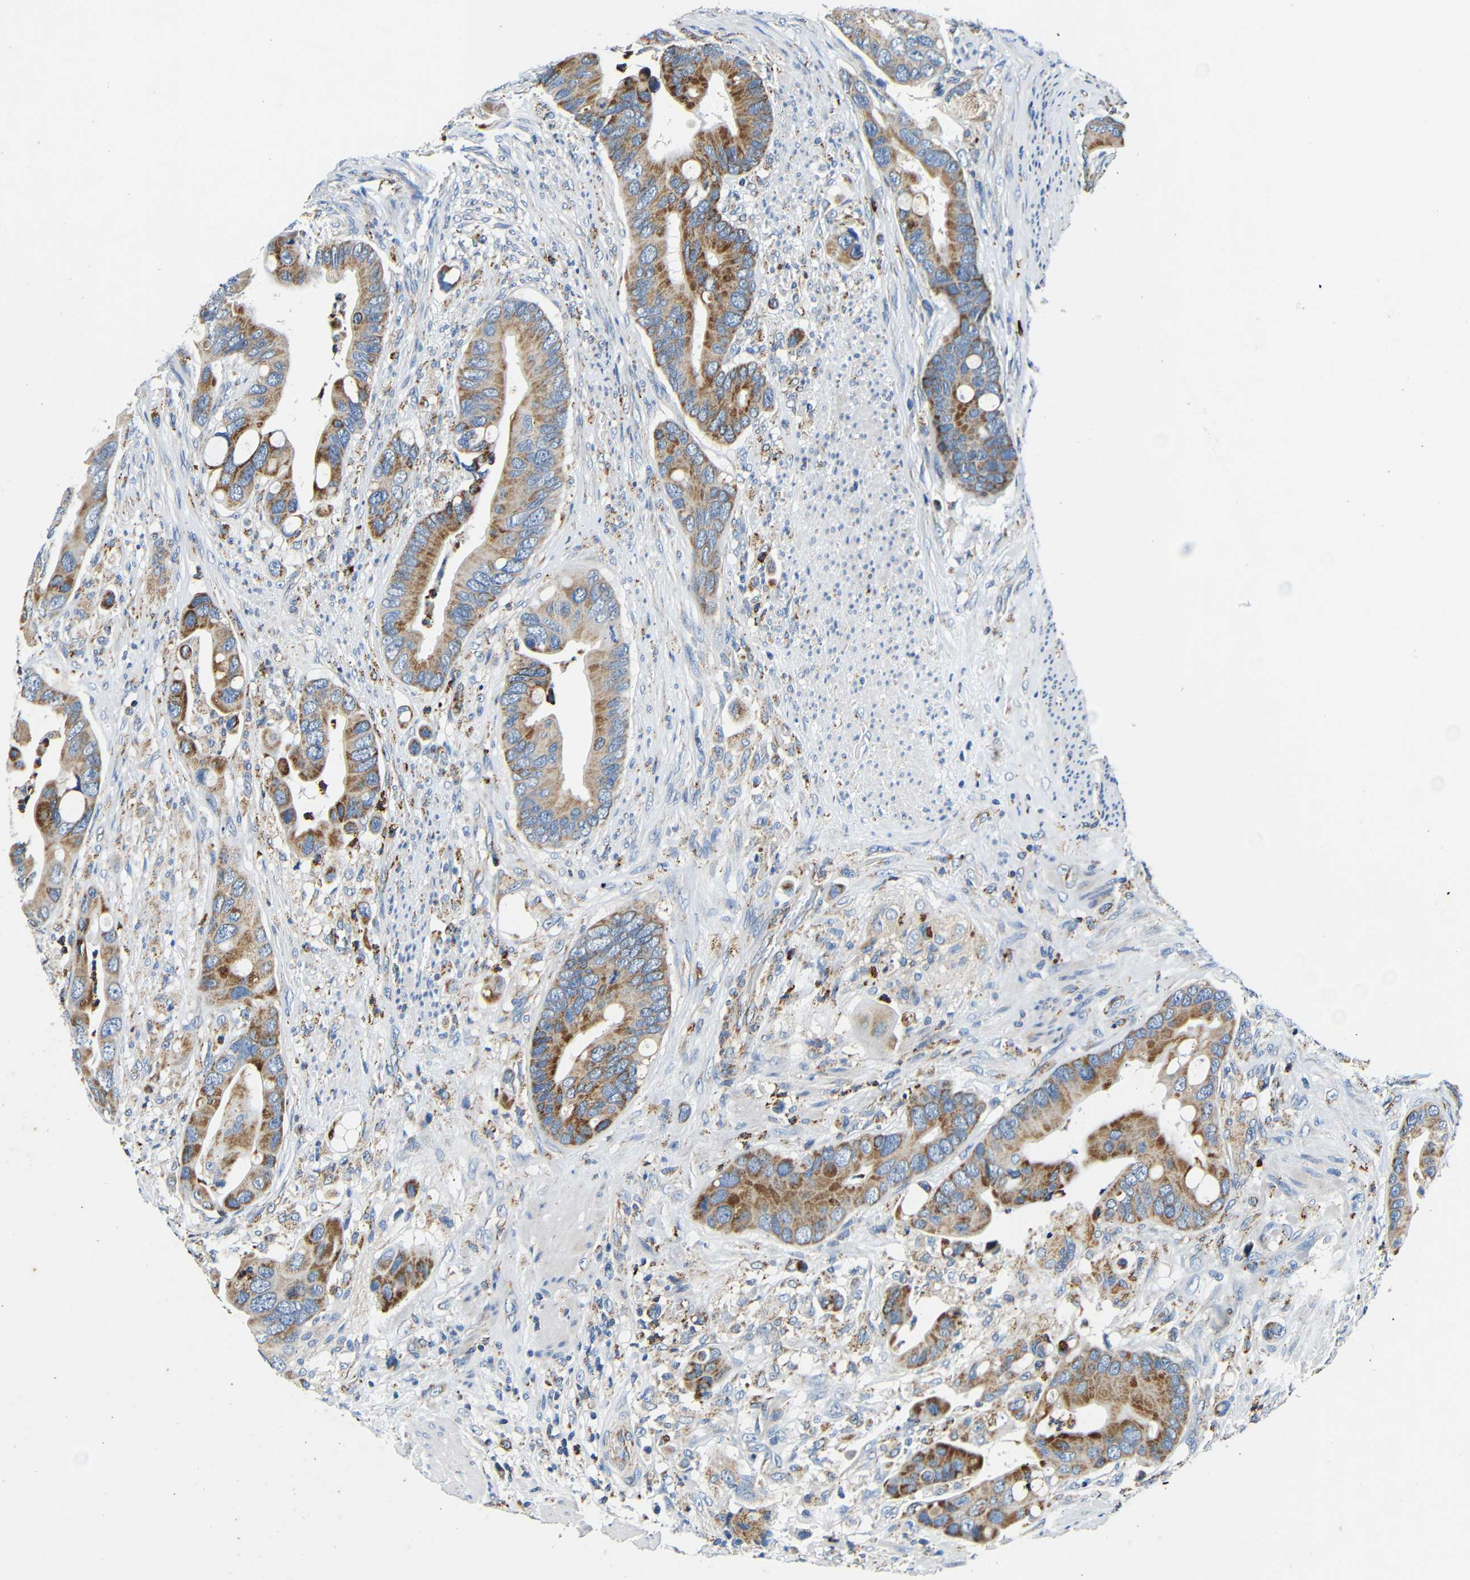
{"staining": {"intensity": "moderate", "quantity": ">75%", "location": "cytoplasmic/membranous"}, "tissue": "colorectal cancer", "cell_type": "Tumor cells", "image_type": "cancer", "snomed": [{"axis": "morphology", "description": "Adenocarcinoma, NOS"}, {"axis": "topography", "description": "Colon"}], "caption": "Immunohistochemical staining of adenocarcinoma (colorectal) demonstrates medium levels of moderate cytoplasmic/membranous protein positivity in approximately >75% of tumor cells.", "gene": "GALNT18", "patient": {"sex": "female", "age": 86}}